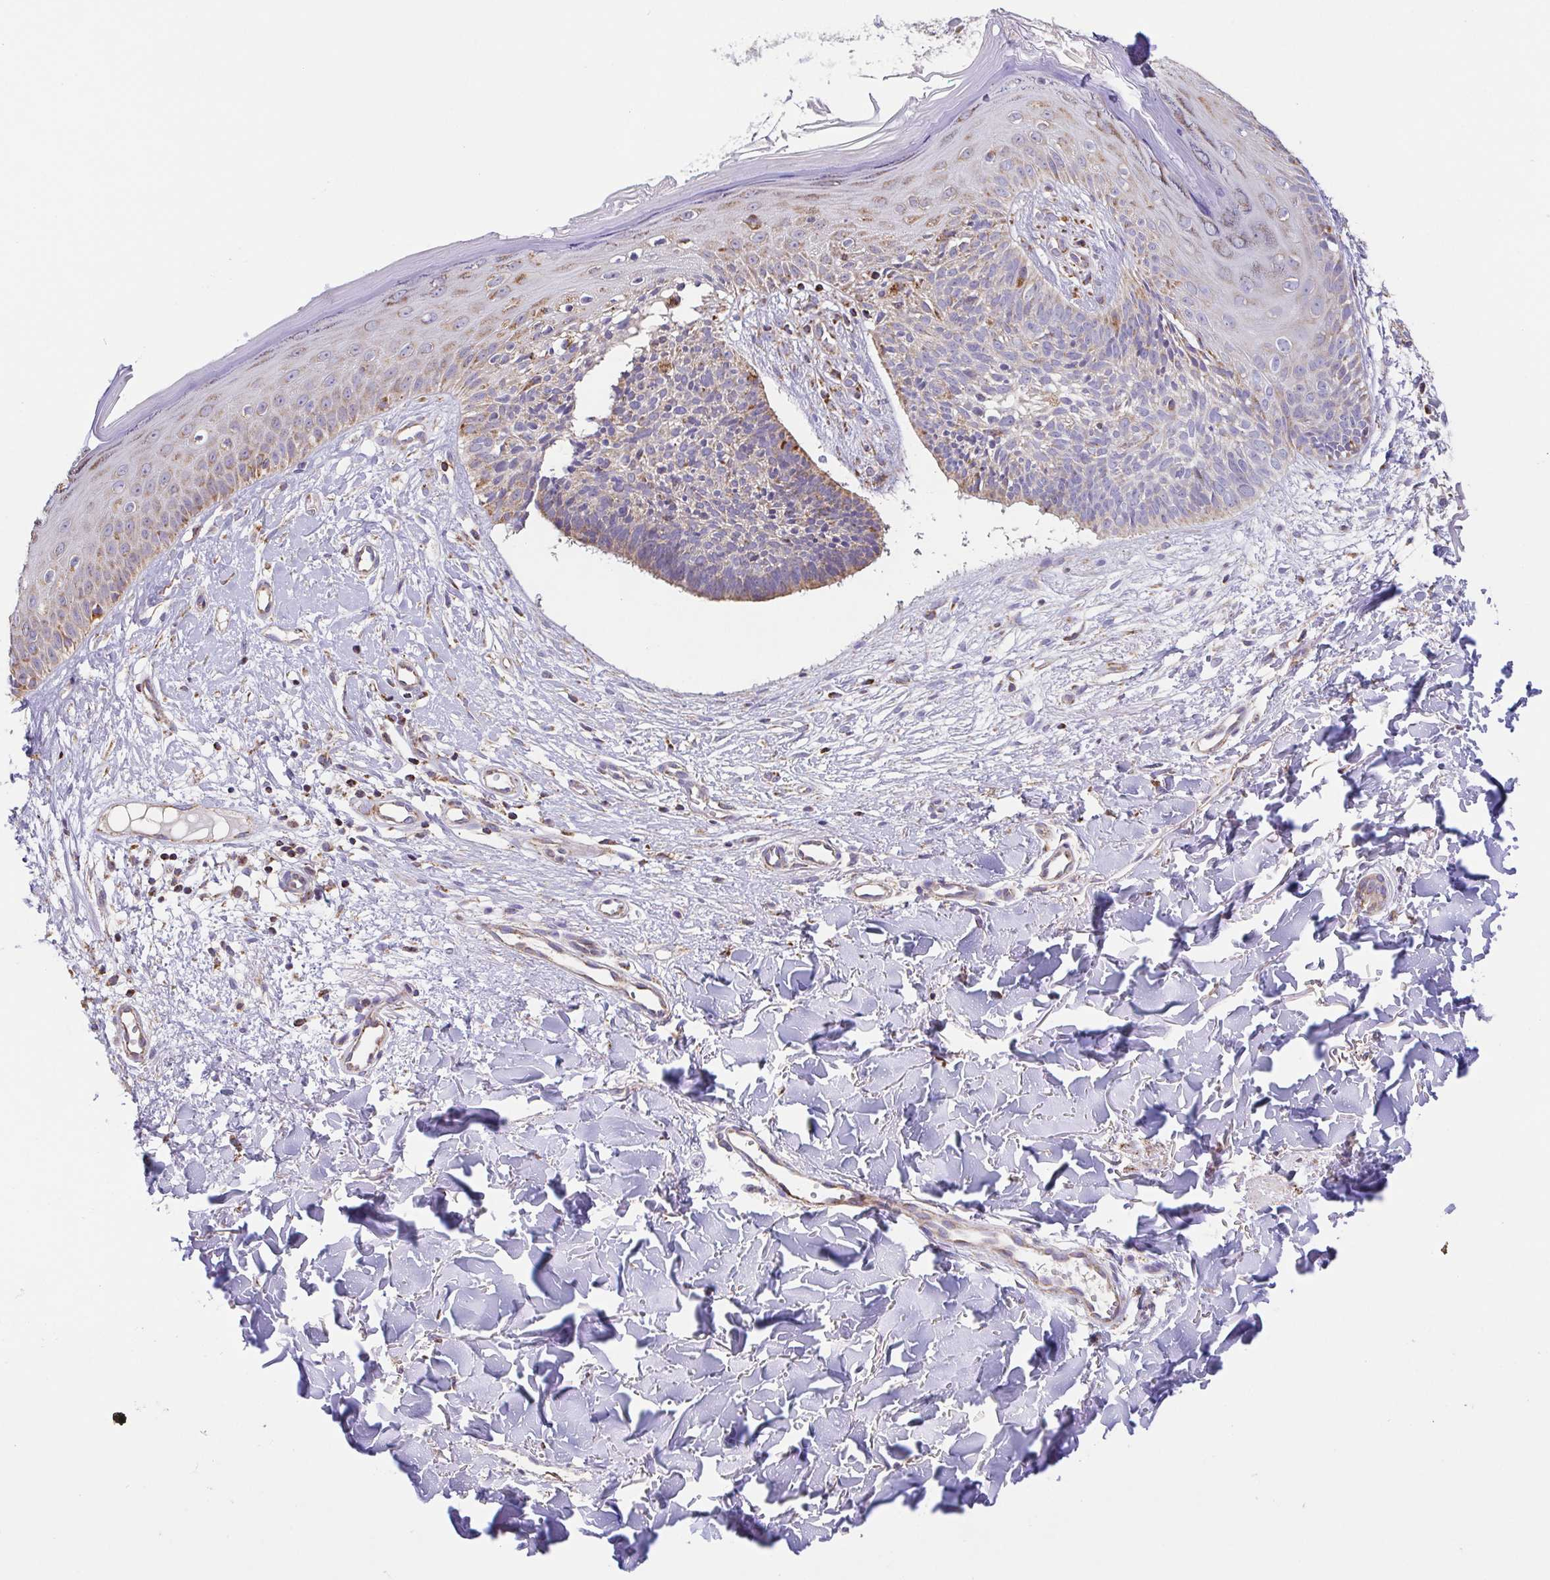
{"staining": {"intensity": "moderate", "quantity": ">75%", "location": "cytoplasmic/membranous"}, "tissue": "skin cancer", "cell_type": "Tumor cells", "image_type": "cancer", "snomed": [{"axis": "morphology", "description": "Basal cell carcinoma"}, {"axis": "topography", "description": "Skin"}], "caption": "Skin basal cell carcinoma stained for a protein shows moderate cytoplasmic/membranous positivity in tumor cells.", "gene": "GINM1", "patient": {"sex": "male", "age": 51}}